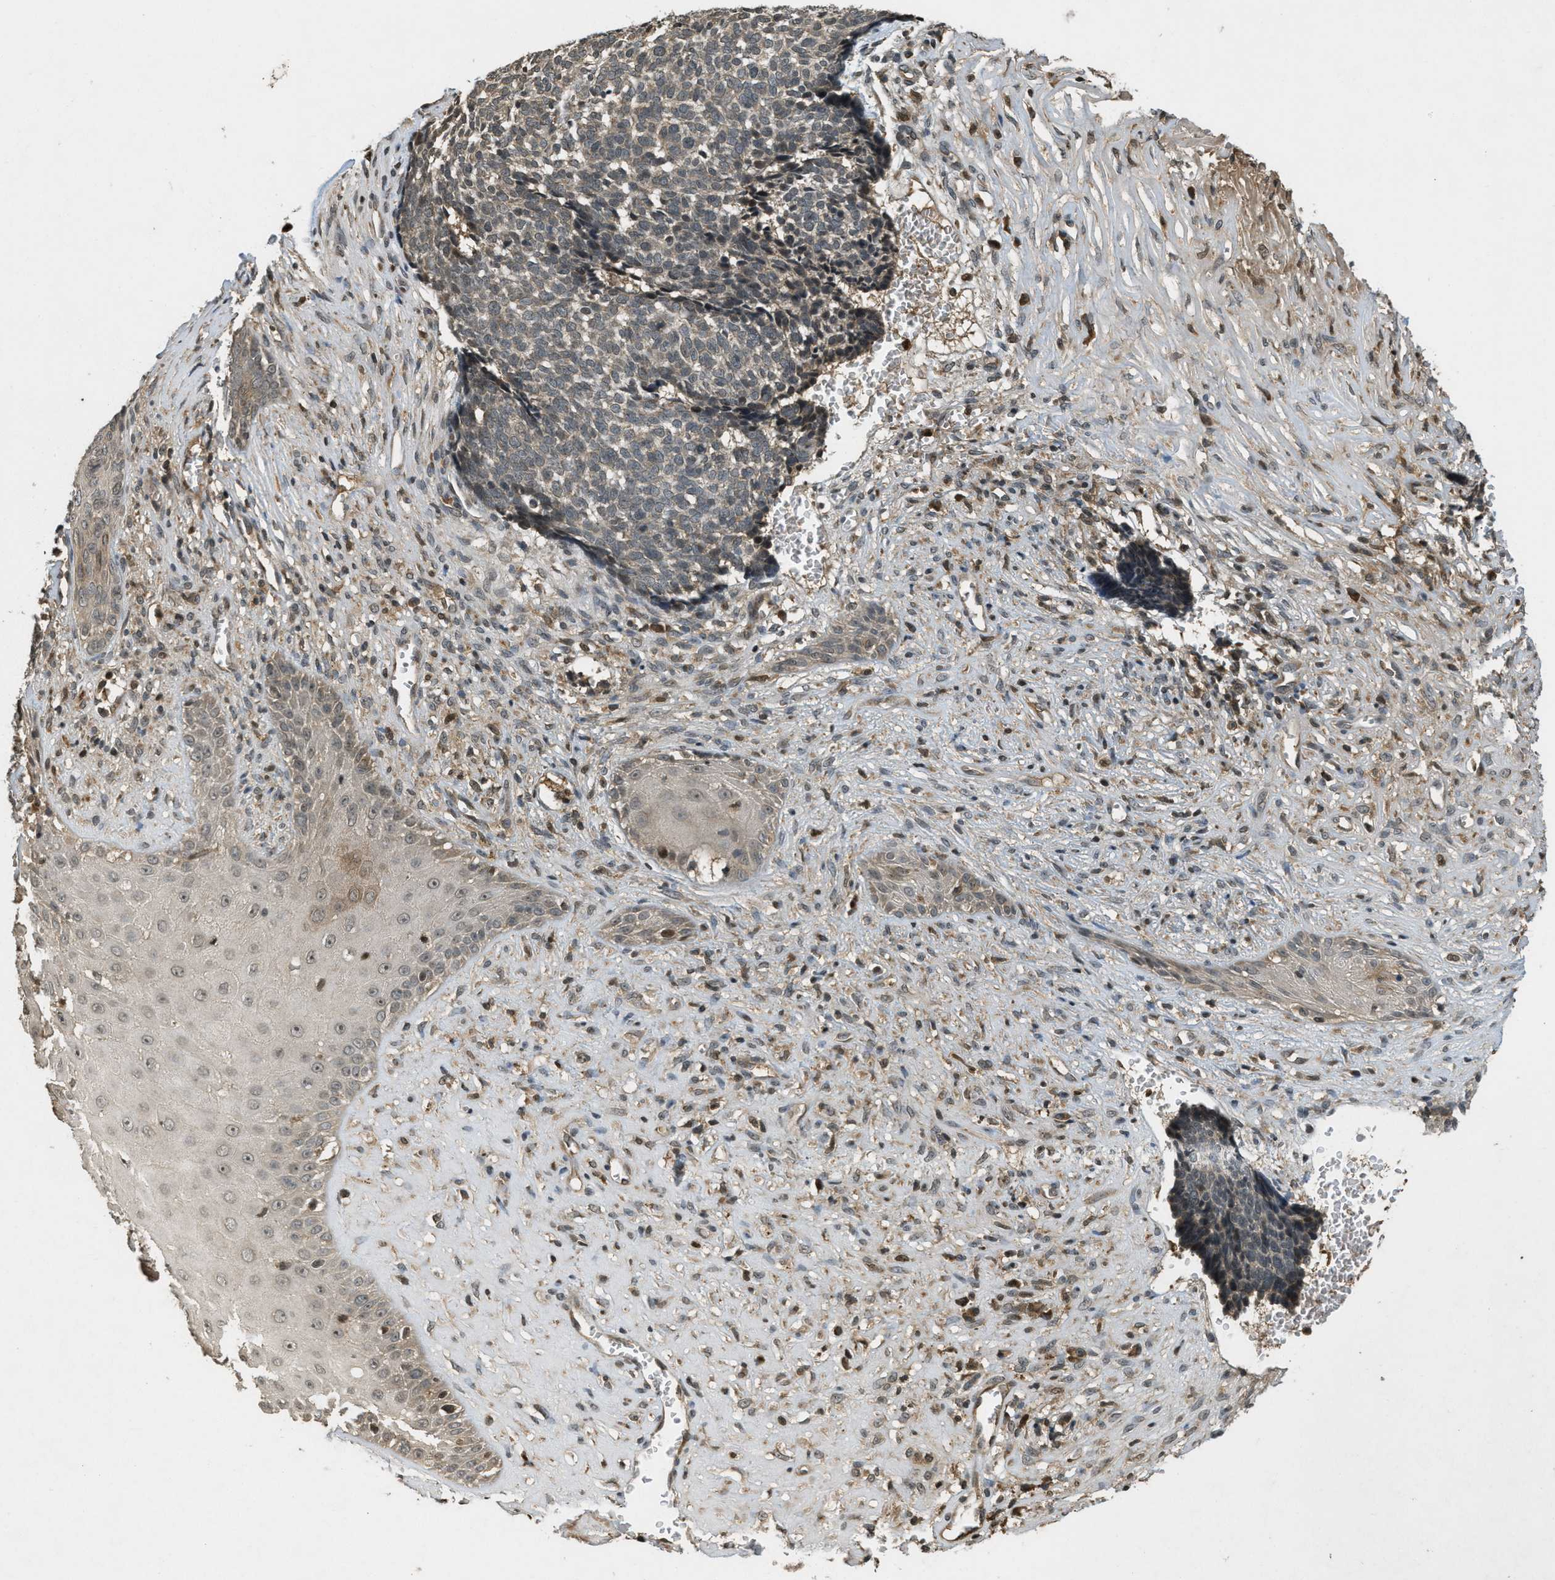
{"staining": {"intensity": "weak", "quantity": ">75%", "location": "cytoplasmic/membranous"}, "tissue": "skin cancer", "cell_type": "Tumor cells", "image_type": "cancer", "snomed": [{"axis": "morphology", "description": "Basal cell carcinoma"}, {"axis": "topography", "description": "Skin"}], "caption": "A brown stain shows weak cytoplasmic/membranous staining of a protein in skin cancer (basal cell carcinoma) tumor cells. (DAB (3,3'-diaminobenzidine) IHC, brown staining for protein, blue staining for nuclei).", "gene": "ATG7", "patient": {"sex": "male", "age": 84}}